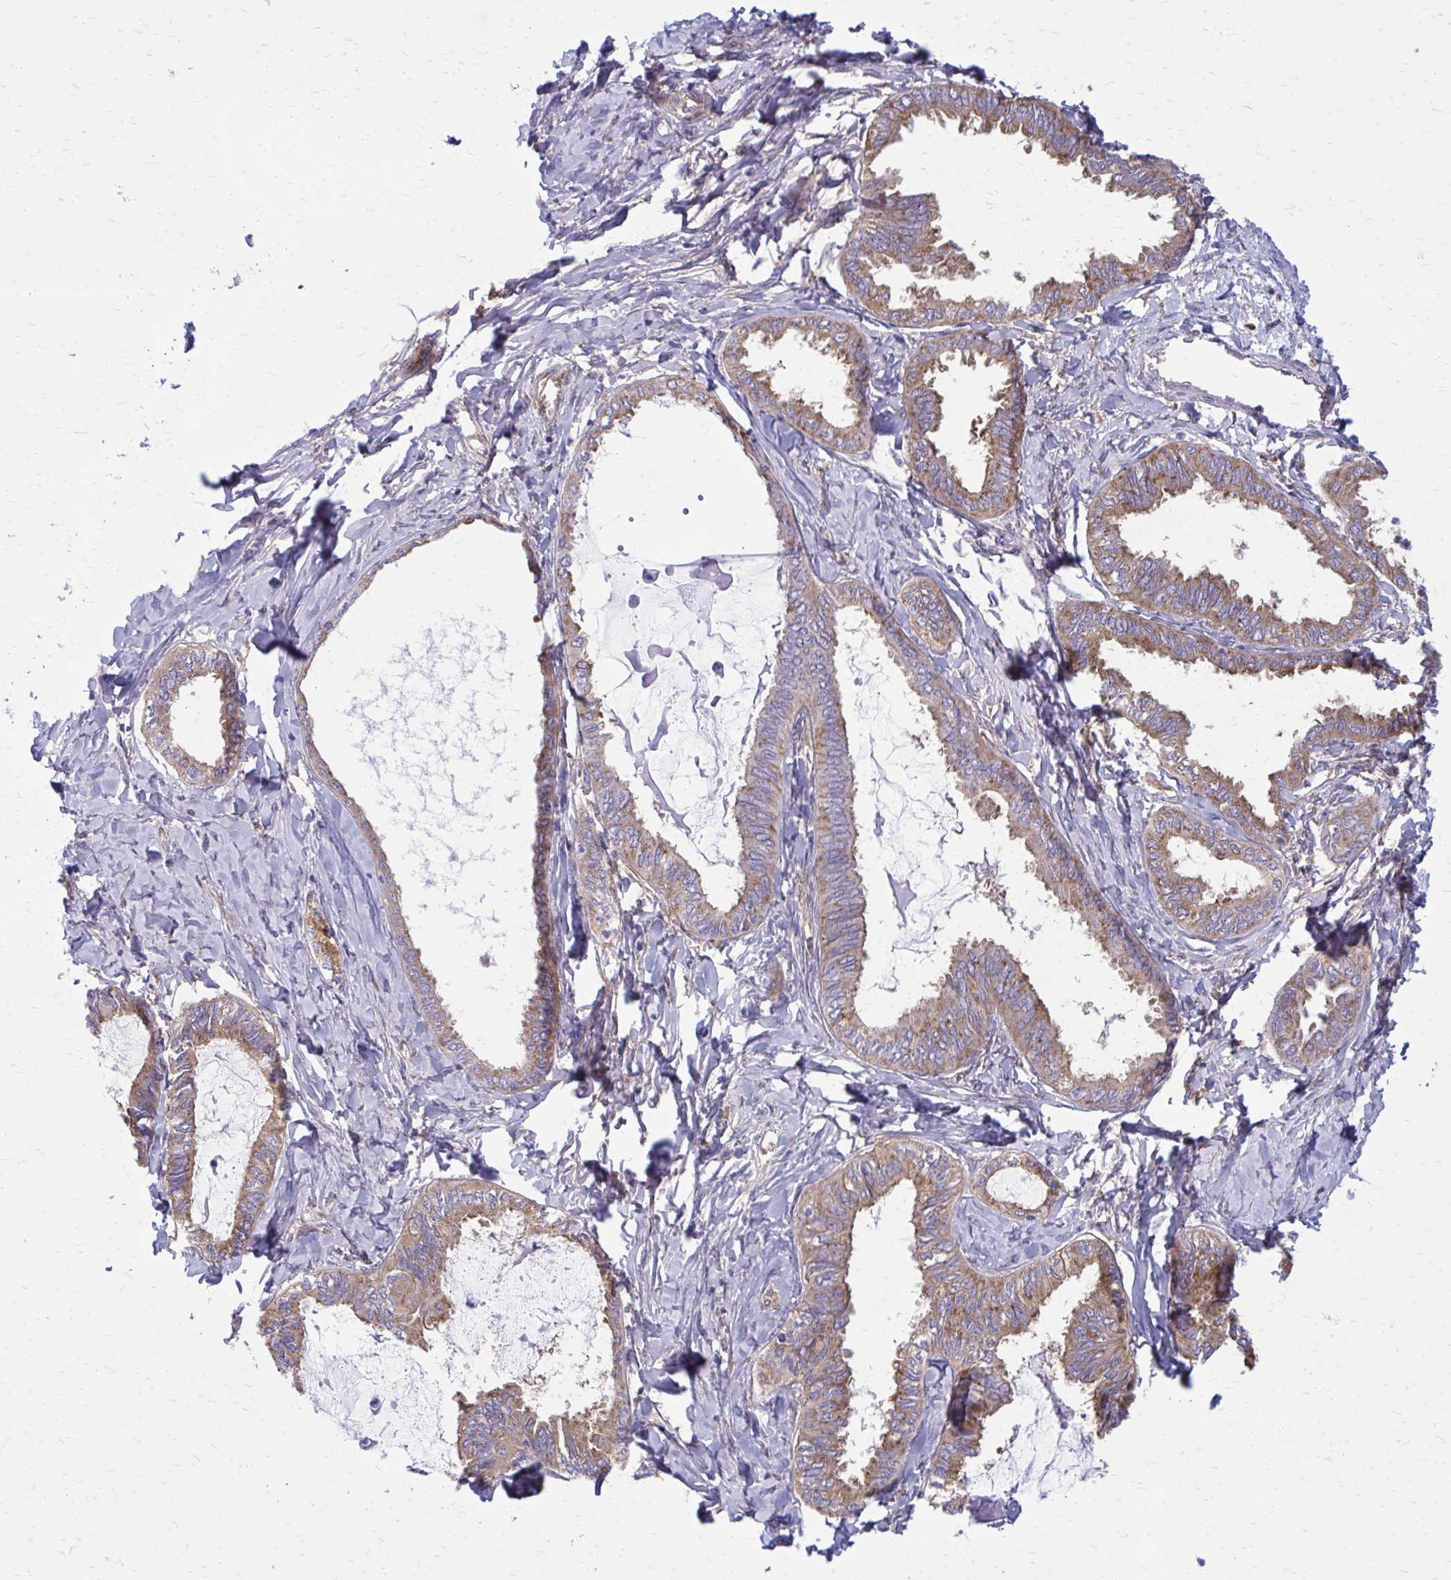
{"staining": {"intensity": "moderate", "quantity": ">75%", "location": "cytoplasmic/membranous"}, "tissue": "ovarian cancer", "cell_type": "Tumor cells", "image_type": "cancer", "snomed": [{"axis": "morphology", "description": "Carcinoma, endometroid"}, {"axis": "topography", "description": "Ovary"}], "caption": "Tumor cells exhibit medium levels of moderate cytoplasmic/membranous positivity in approximately >75% of cells in human ovarian cancer. (IHC, brightfield microscopy, high magnification).", "gene": "CLTA", "patient": {"sex": "female", "age": 70}}